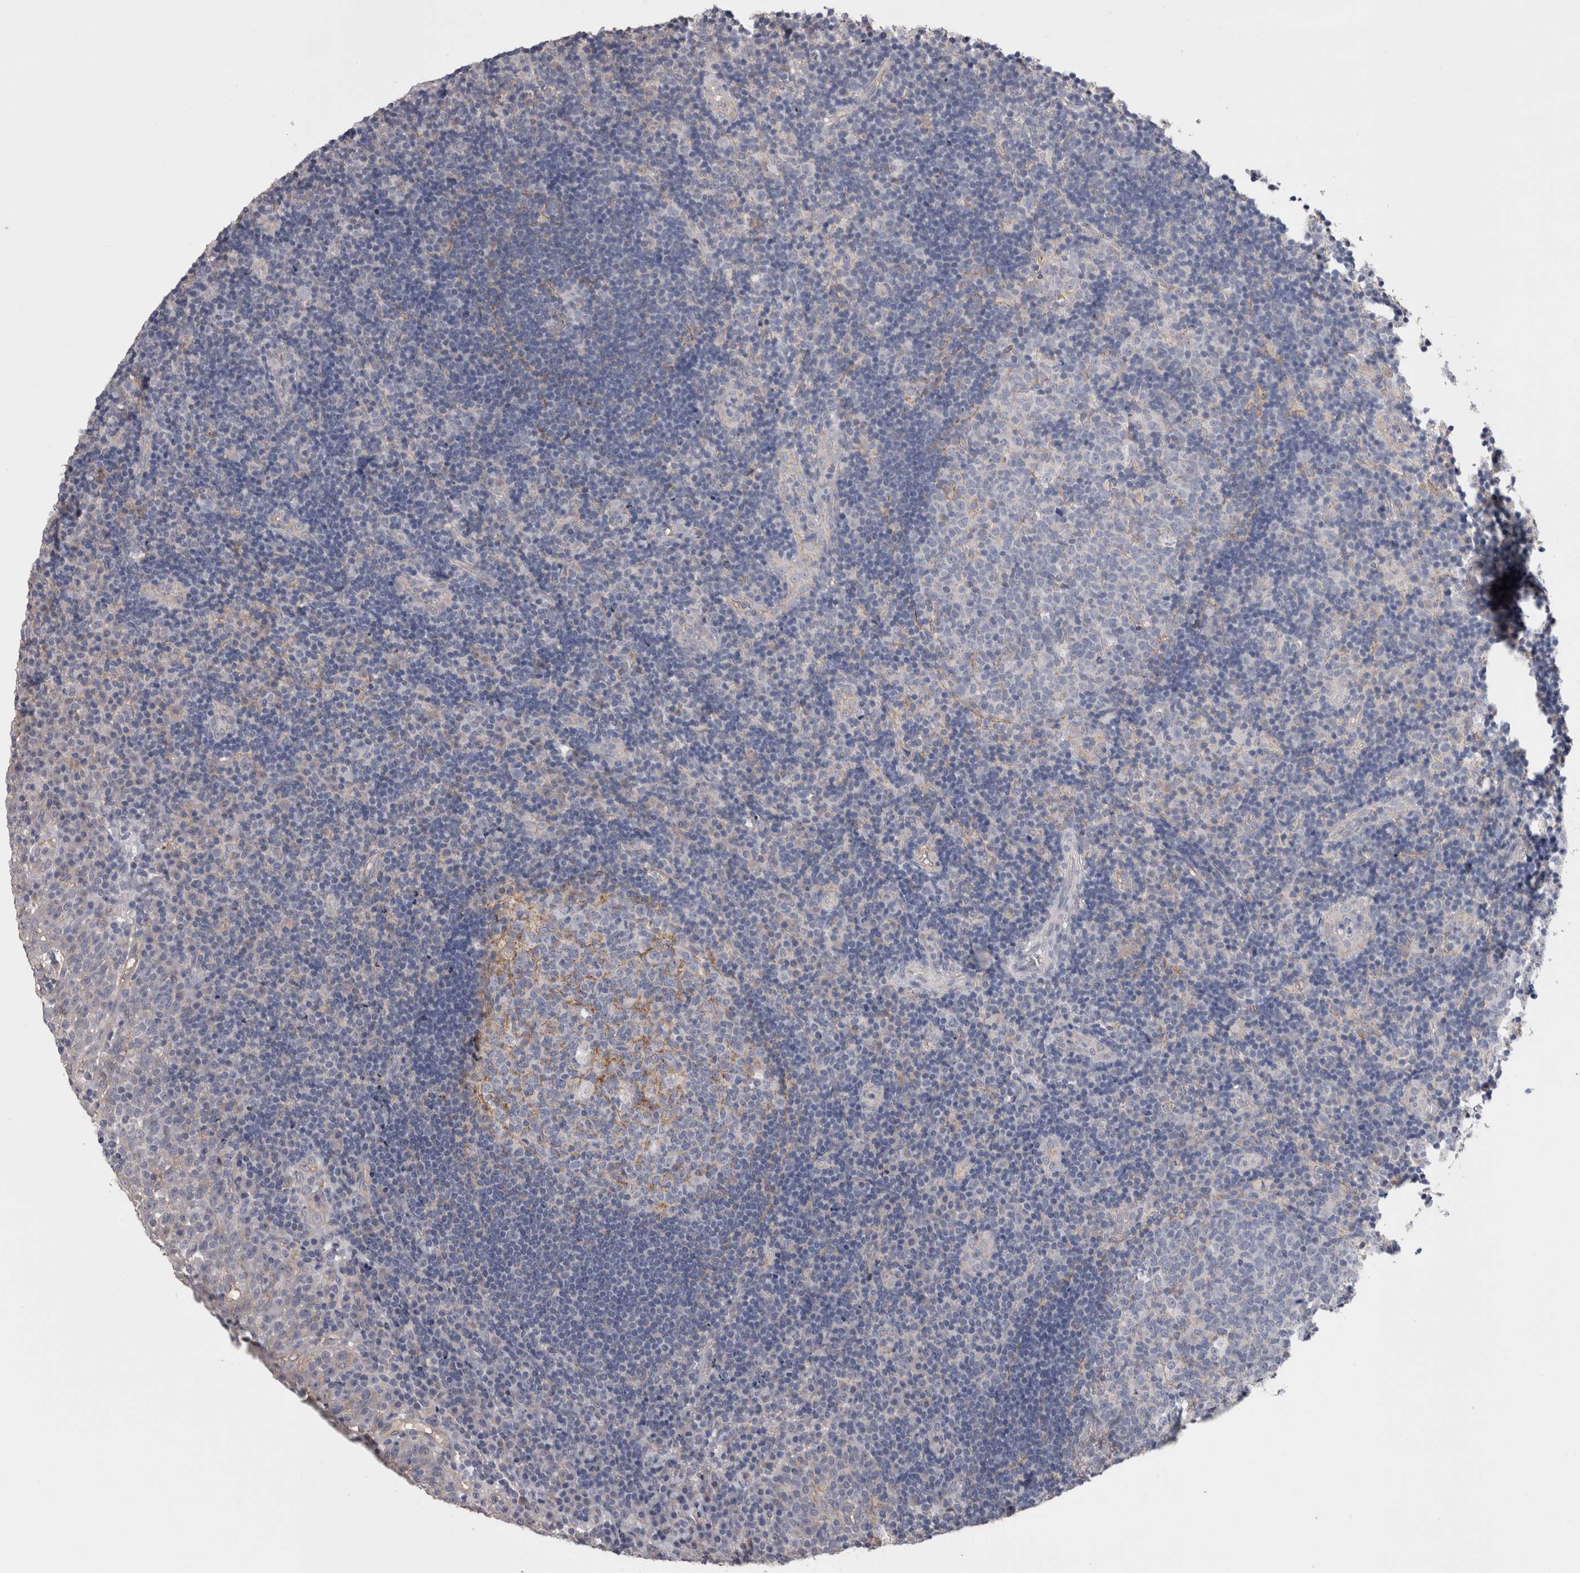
{"staining": {"intensity": "moderate", "quantity": "25%-75%", "location": "cytoplasmic/membranous"}, "tissue": "tonsil", "cell_type": "Germinal center cells", "image_type": "normal", "snomed": [{"axis": "morphology", "description": "Normal tissue, NOS"}, {"axis": "topography", "description": "Tonsil"}], "caption": "An image of human tonsil stained for a protein shows moderate cytoplasmic/membranous brown staining in germinal center cells. (DAB = brown stain, brightfield microscopy at high magnification).", "gene": "NECTIN2", "patient": {"sex": "female", "age": 40}}